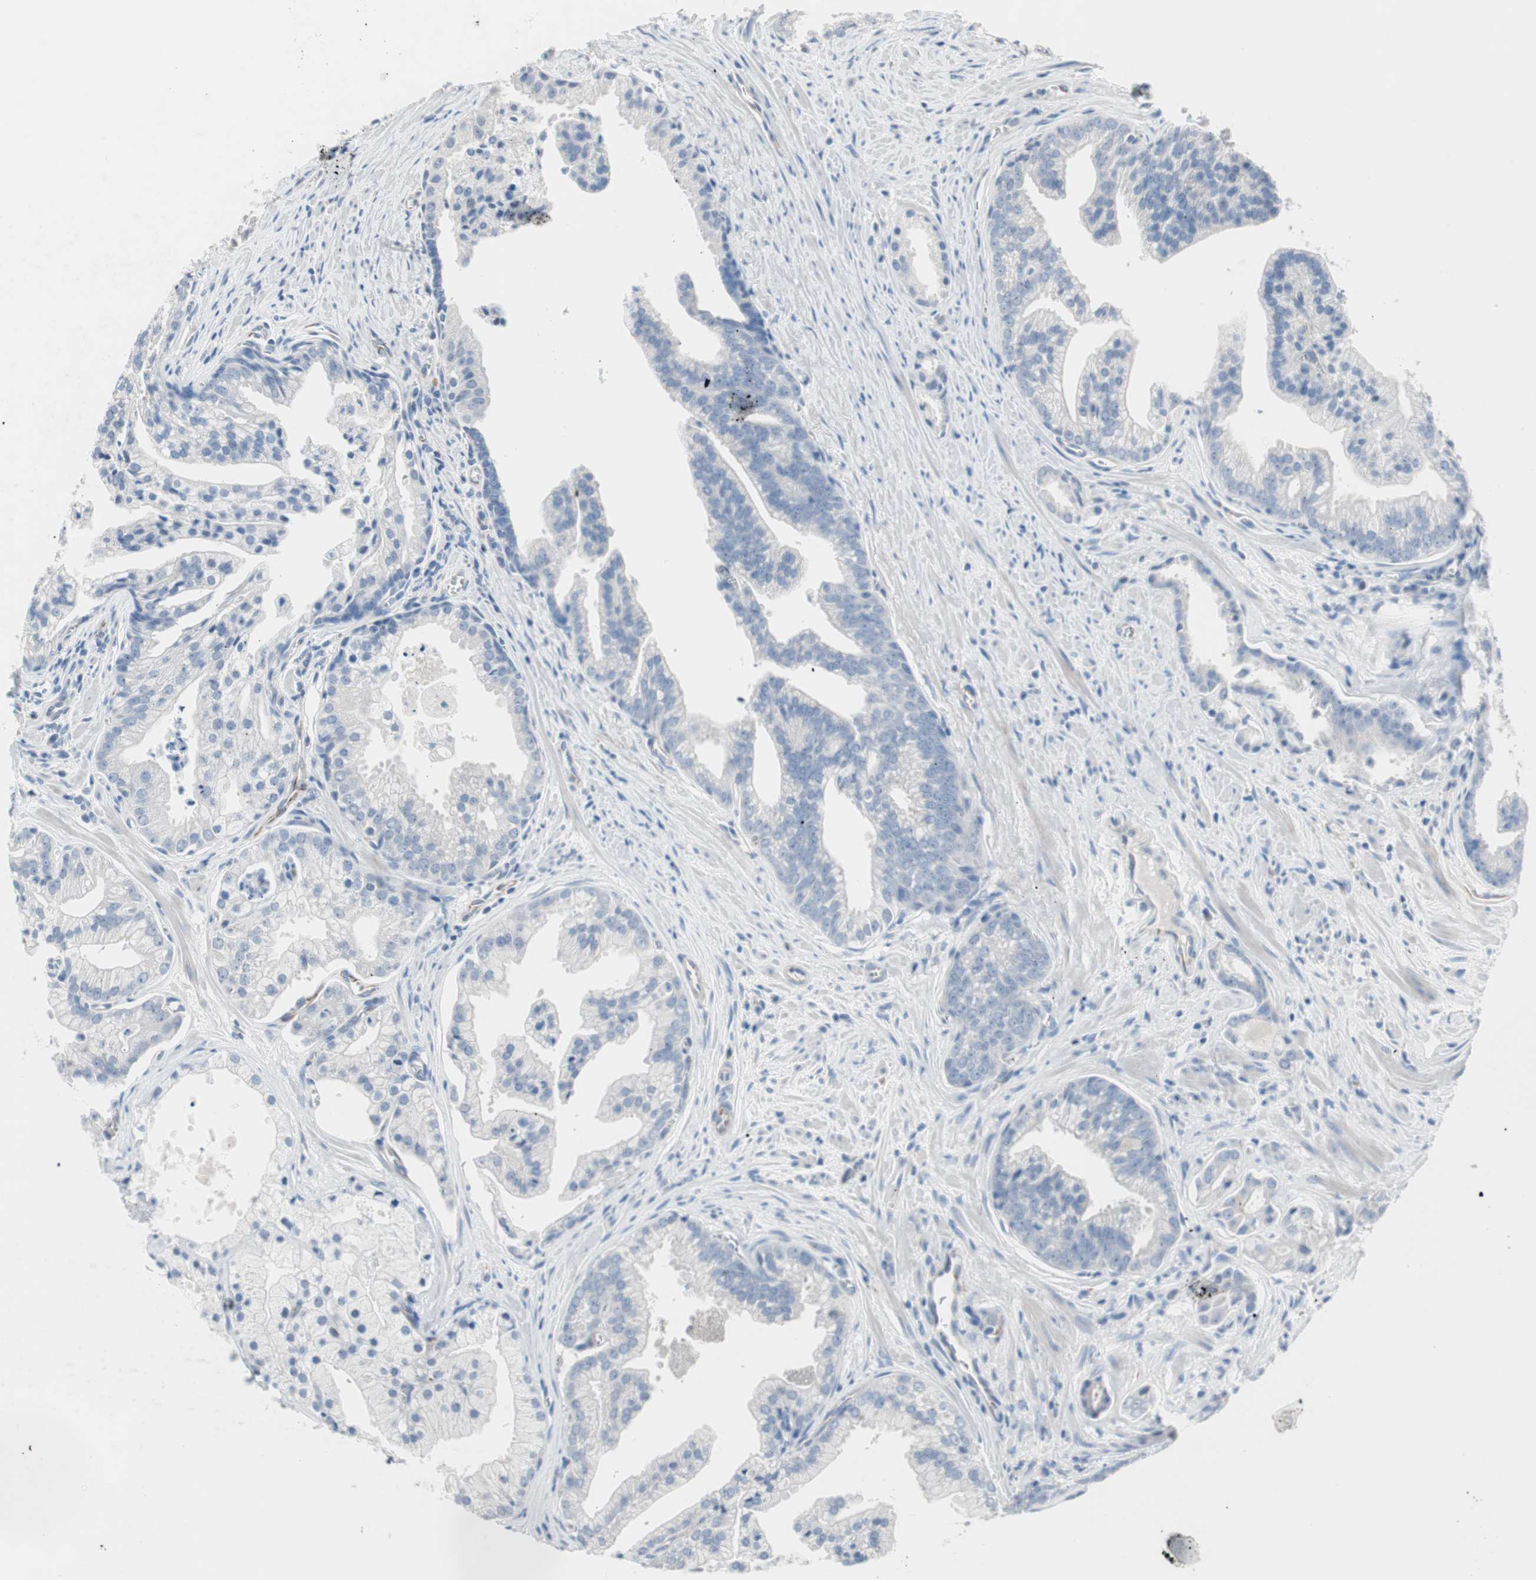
{"staining": {"intensity": "negative", "quantity": "none", "location": "none"}, "tissue": "prostate cancer", "cell_type": "Tumor cells", "image_type": "cancer", "snomed": [{"axis": "morphology", "description": "Adenocarcinoma, High grade"}, {"axis": "topography", "description": "Prostate"}], "caption": "An immunohistochemistry micrograph of prostate cancer (adenocarcinoma (high-grade)) is shown. There is no staining in tumor cells of prostate cancer (adenocarcinoma (high-grade)).", "gene": "ULBP1", "patient": {"sex": "male", "age": 67}}